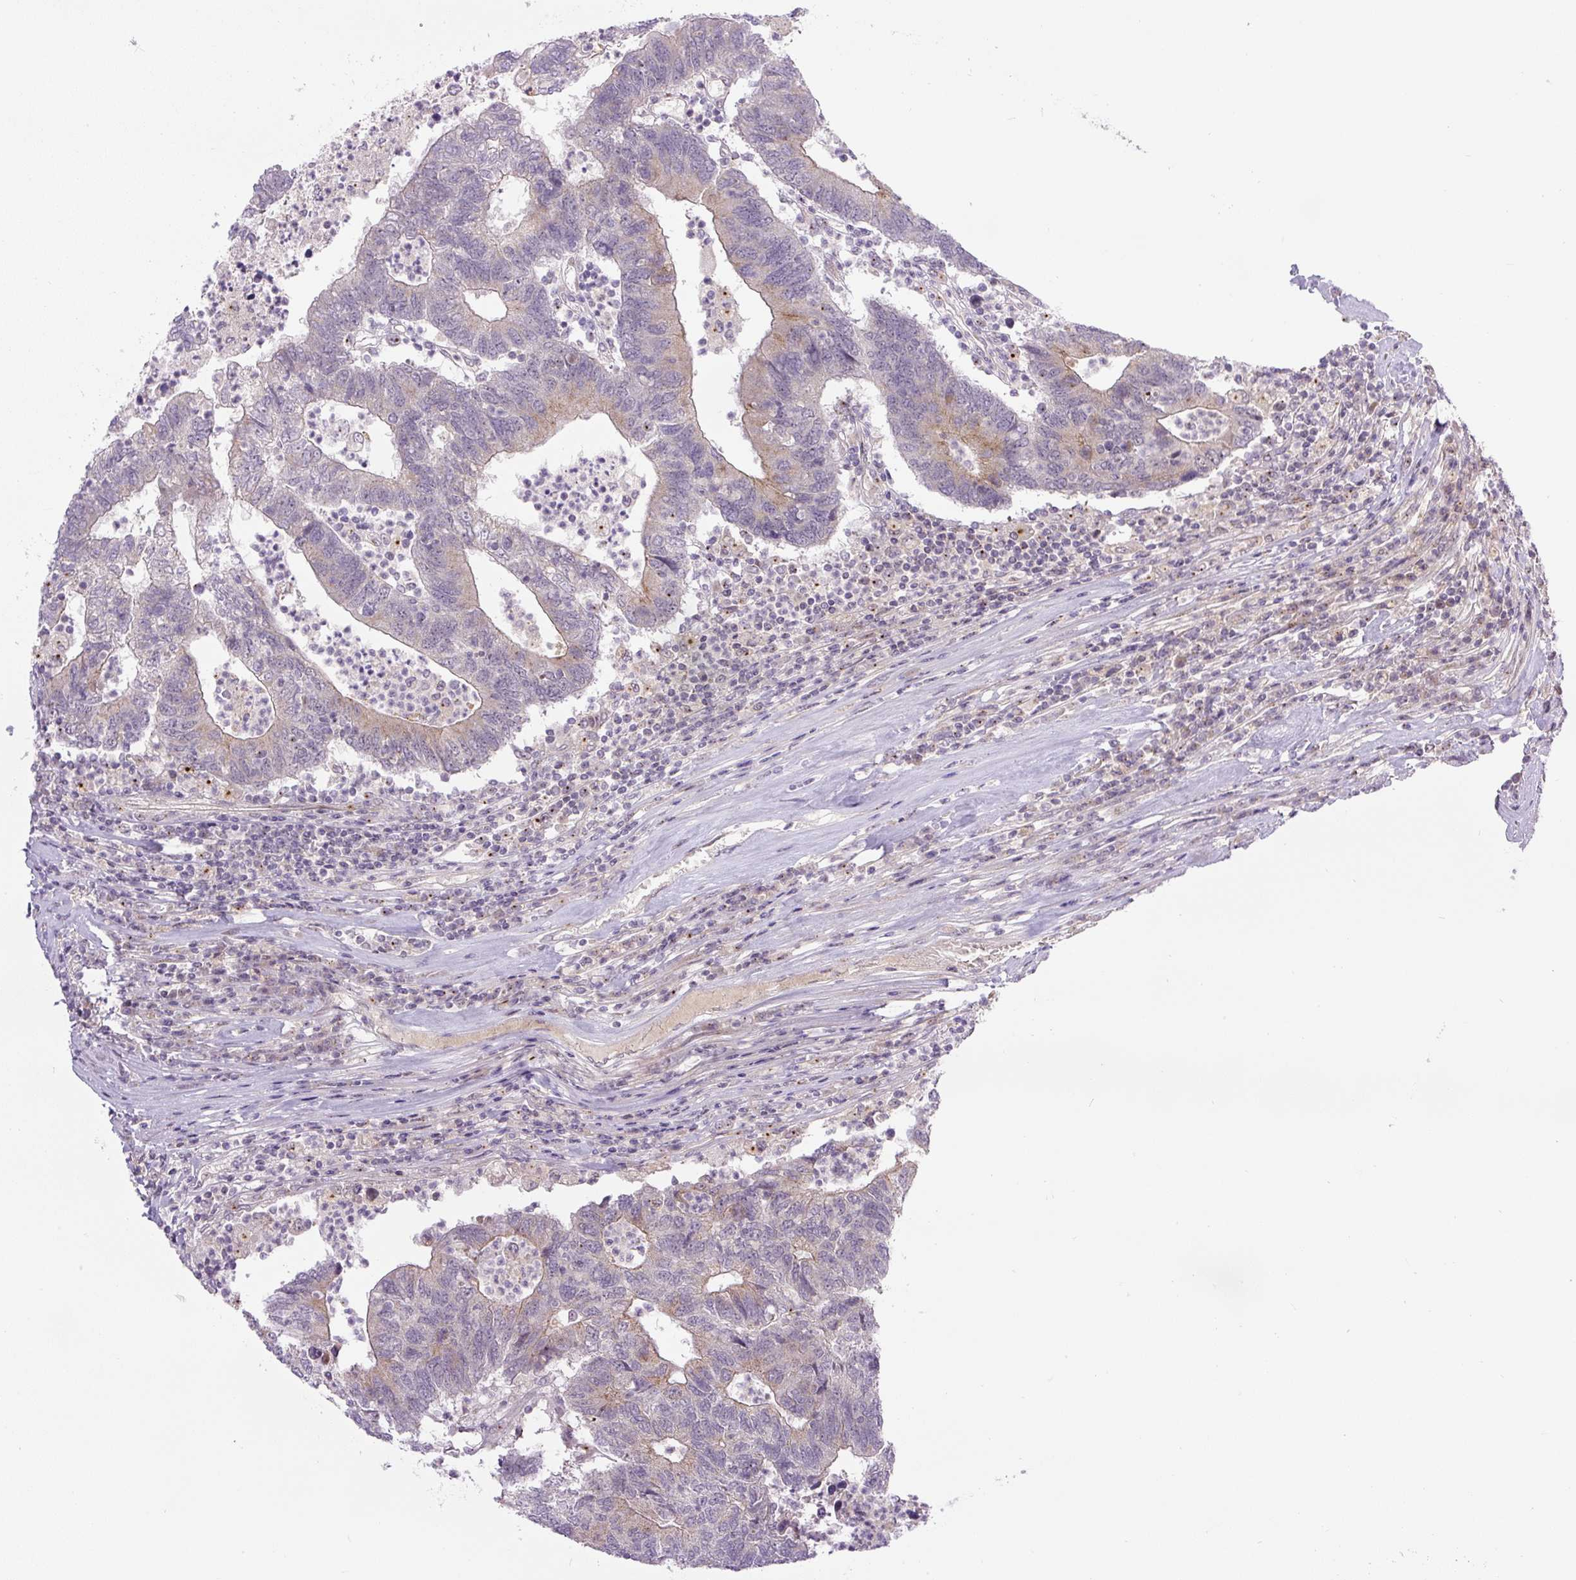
{"staining": {"intensity": "weak", "quantity": "25%-75%", "location": "cytoplasmic/membranous"}, "tissue": "colorectal cancer", "cell_type": "Tumor cells", "image_type": "cancer", "snomed": [{"axis": "morphology", "description": "Adenocarcinoma, NOS"}, {"axis": "topography", "description": "Colon"}], "caption": "Immunohistochemical staining of colorectal adenocarcinoma shows low levels of weak cytoplasmic/membranous protein expression in about 25%-75% of tumor cells. (Brightfield microscopy of DAB IHC at high magnification).", "gene": "PCM1", "patient": {"sex": "female", "age": 48}}